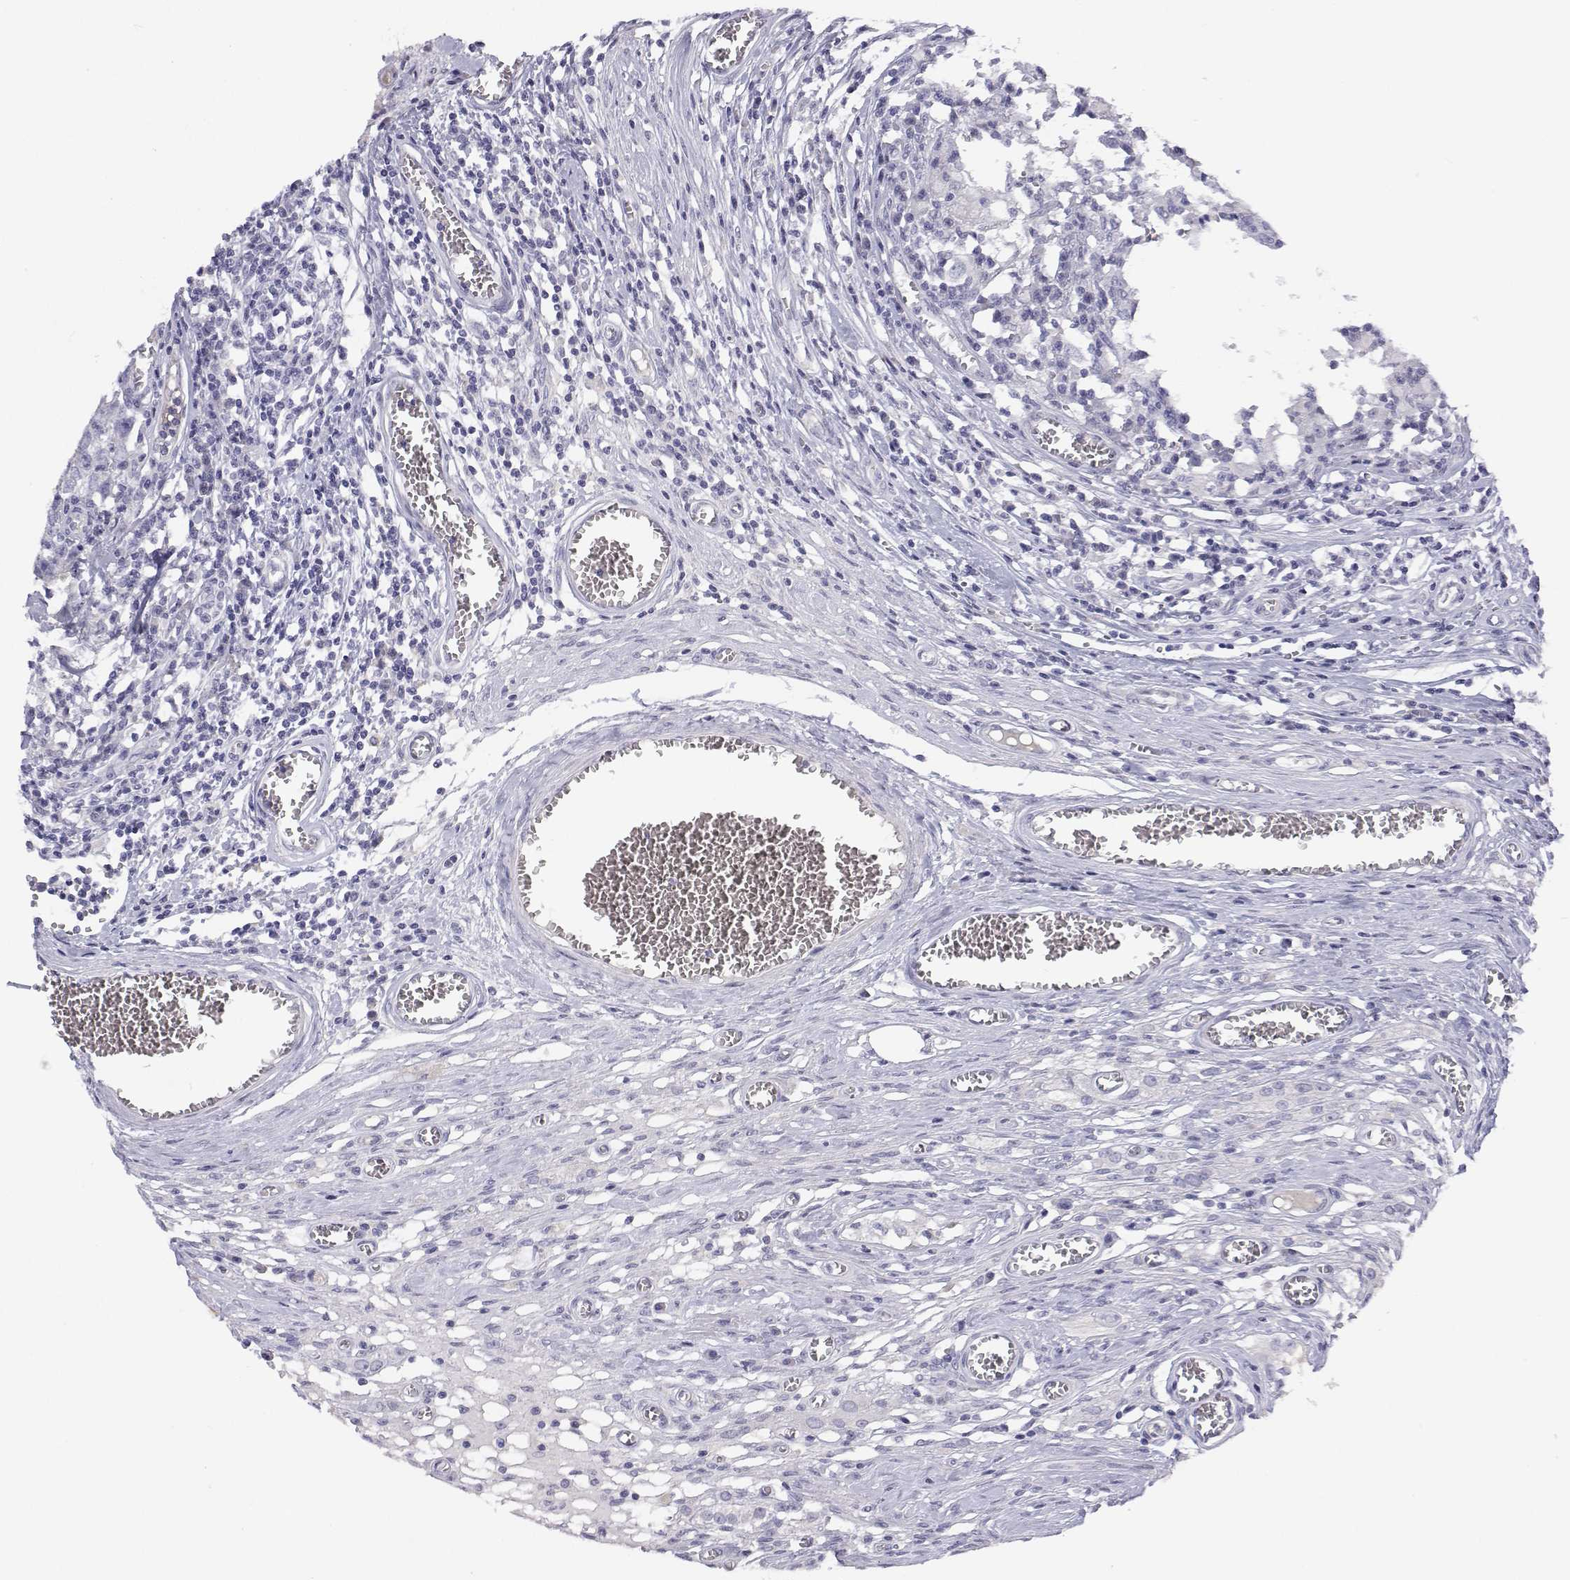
{"staining": {"intensity": "negative", "quantity": "none", "location": "none"}, "tissue": "testis cancer", "cell_type": "Tumor cells", "image_type": "cancer", "snomed": [{"axis": "morphology", "description": "Carcinoma, Embryonal, NOS"}, {"axis": "topography", "description": "Testis"}], "caption": "An immunohistochemistry (IHC) histopathology image of testis cancer (embryonal carcinoma) is shown. There is no staining in tumor cells of testis cancer (embryonal carcinoma).", "gene": "ANKRD65", "patient": {"sex": "male", "age": 36}}